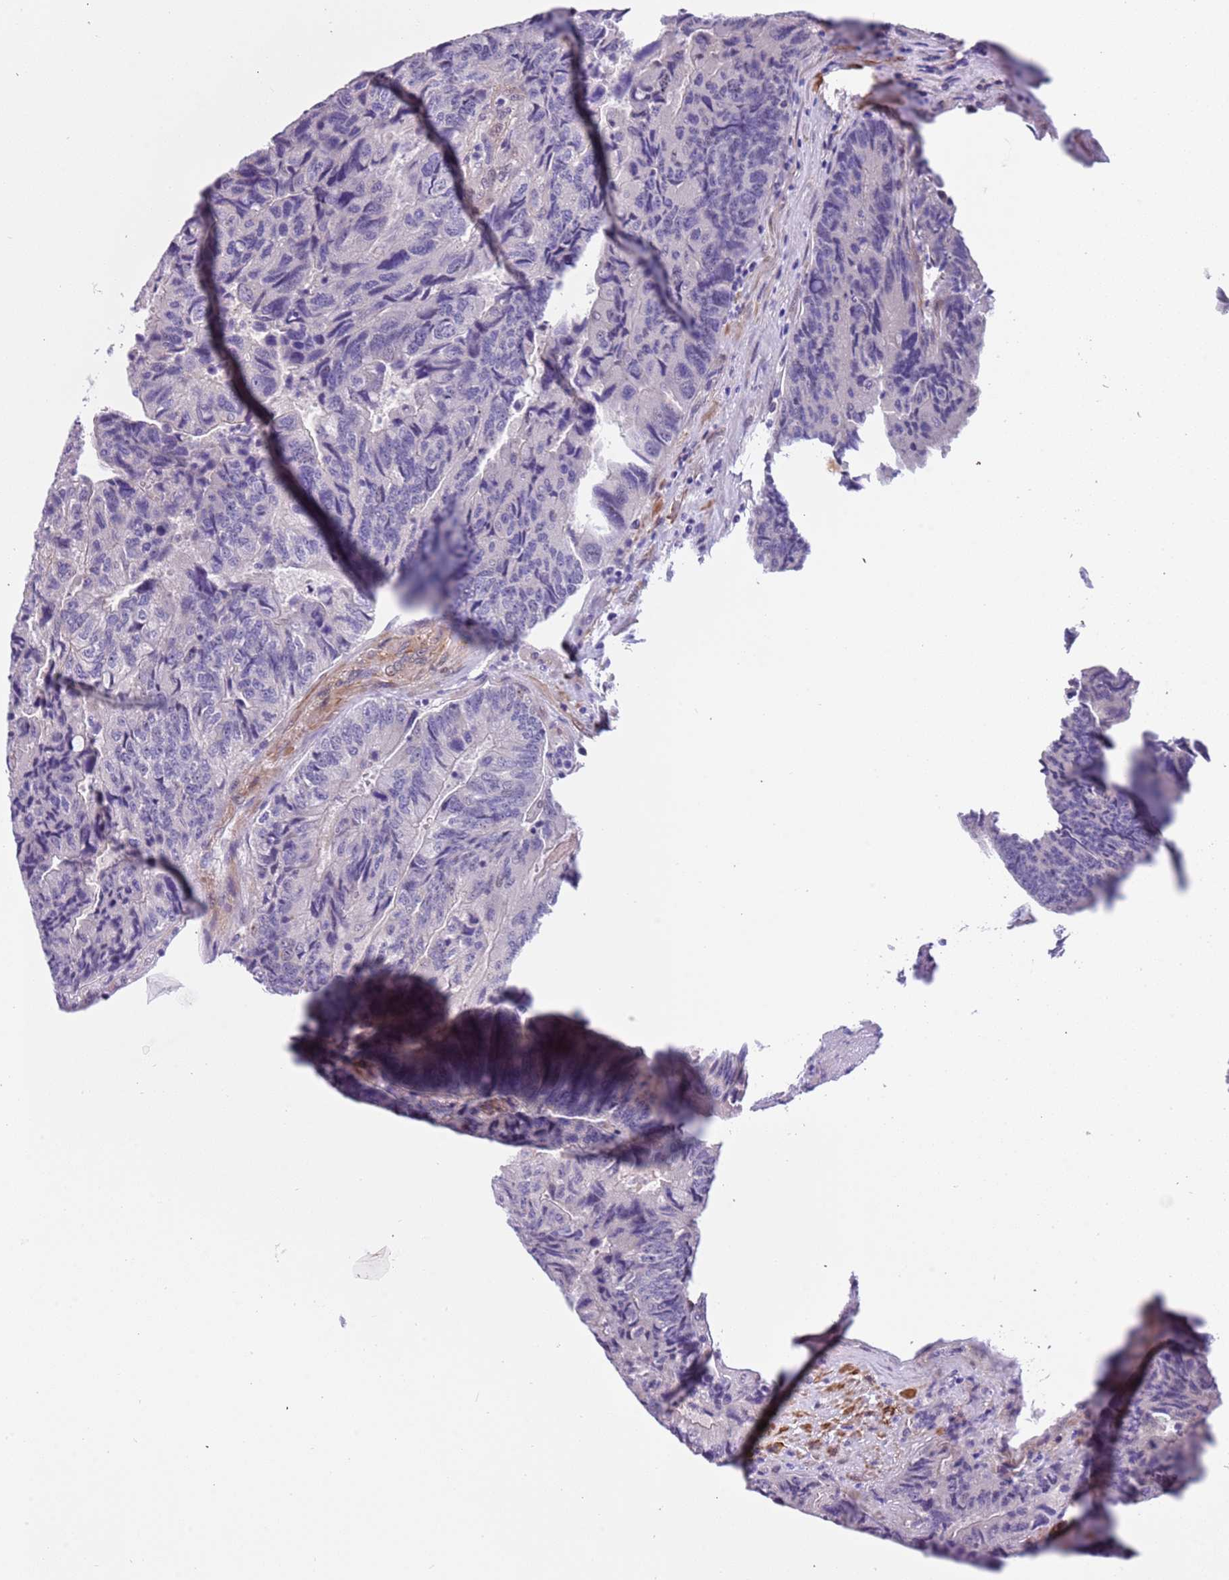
{"staining": {"intensity": "negative", "quantity": "none", "location": "none"}, "tissue": "colorectal cancer", "cell_type": "Tumor cells", "image_type": "cancer", "snomed": [{"axis": "morphology", "description": "Adenocarcinoma, NOS"}, {"axis": "topography", "description": "Colon"}], "caption": "Immunohistochemistry (IHC) of adenocarcinoma (colorectal) shows no expression in tumor cells. (DAB IHC, high magnification).", "gene": "PLEKHH1", "patient": {"sex": "female", "age": 67}}